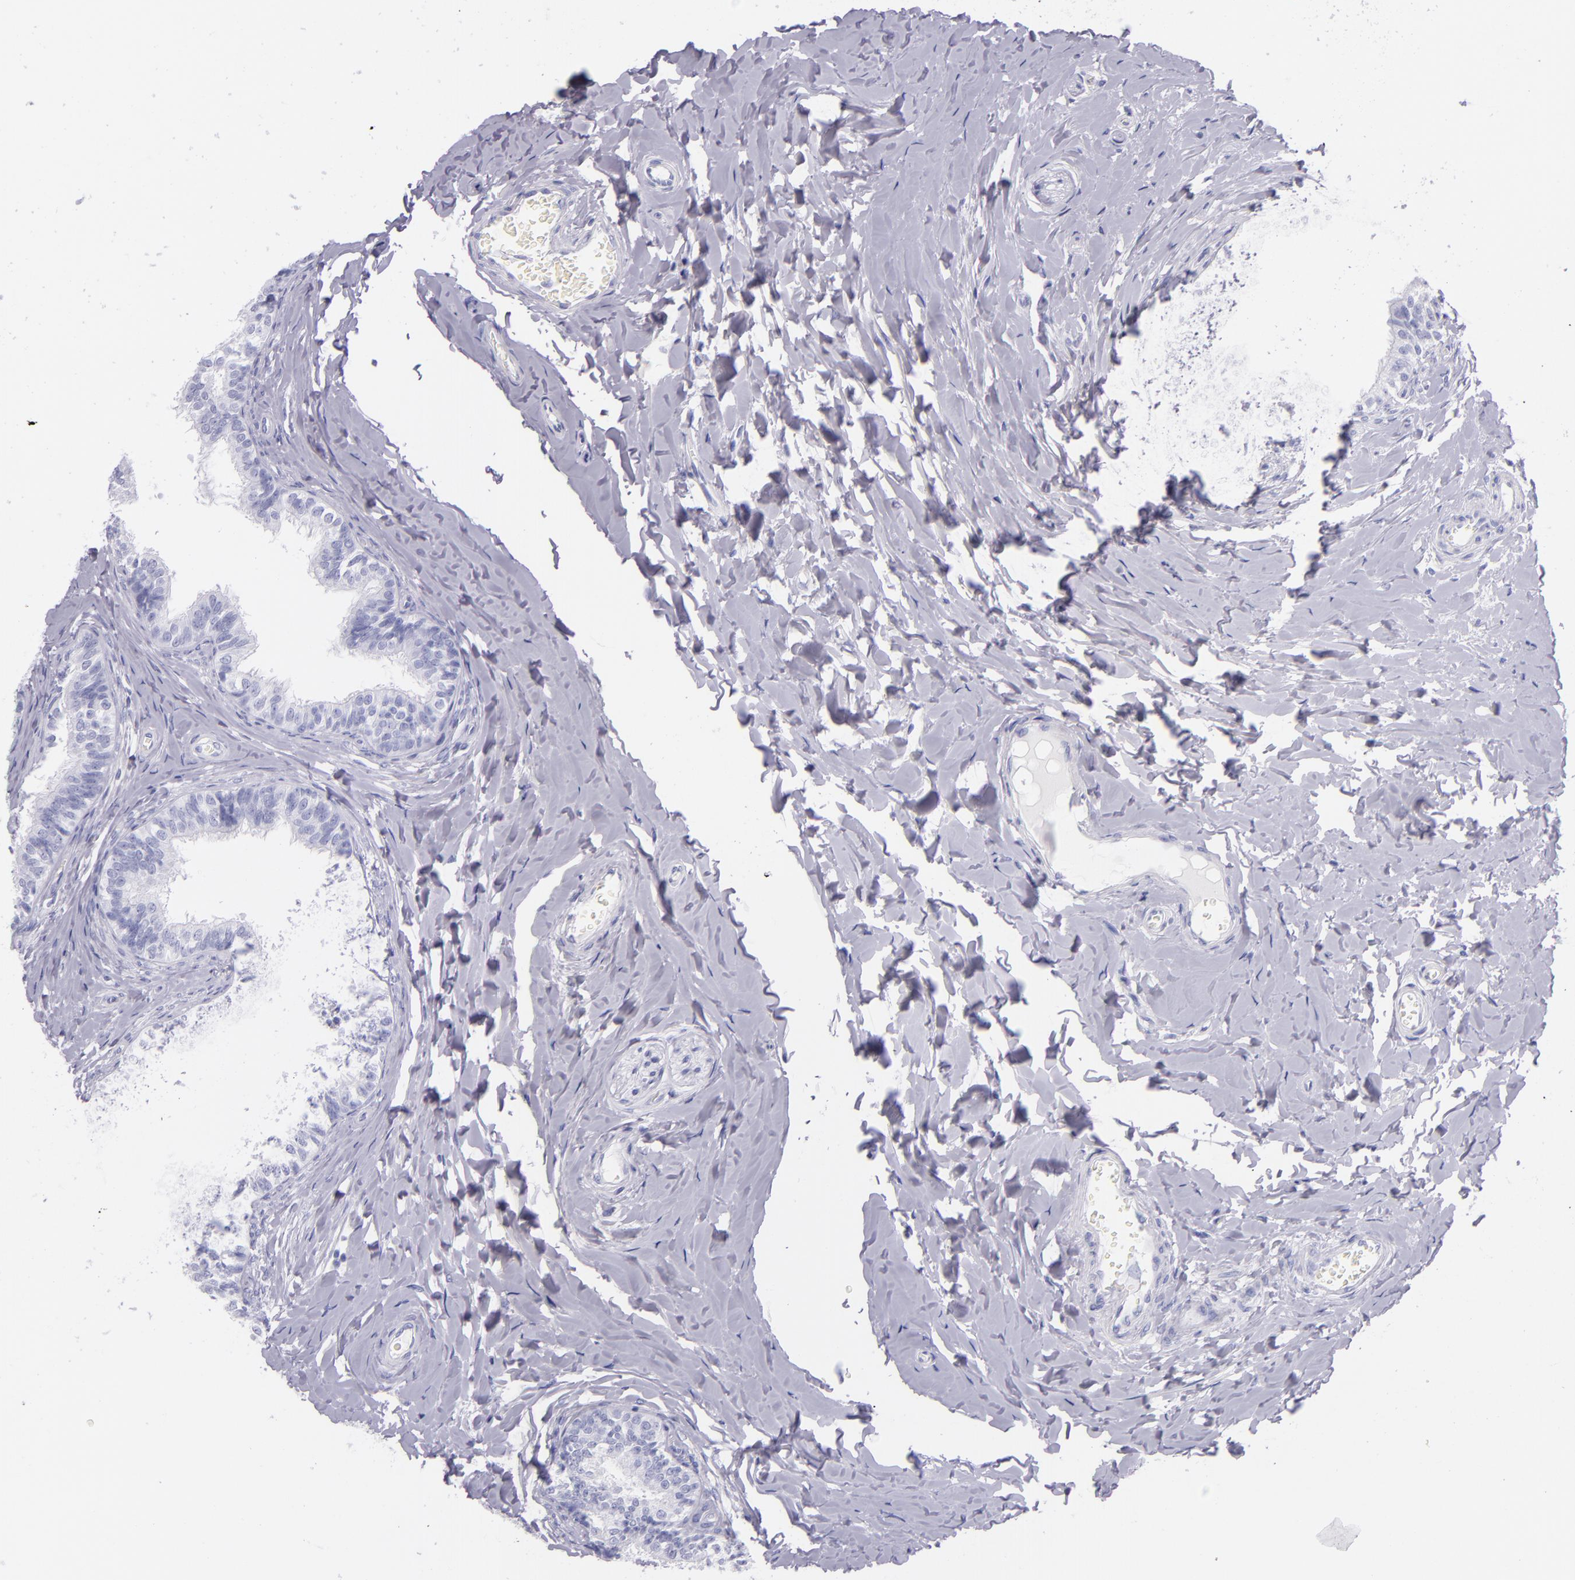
{"staining": {"intensity": "negative", "quantity": "none", "location": "none"}, "tissue": "epididymis", "cell_type": "Glandular cells", "image_type": "normal", "snomed": [{"axis": "morphology", "description": "Normal tissue, NOS"}, {"axis": "topography", "description": "Soft tissue"}, {"axis": "topography", "description": "Epididymis"}], "caption": "This is a histopathology image of immunohistochemistry staining of normal epididymis, which shows no expression in glandular cells.", "gene": "SFTPB", "patient": {"sex": "male", "age": 26}}